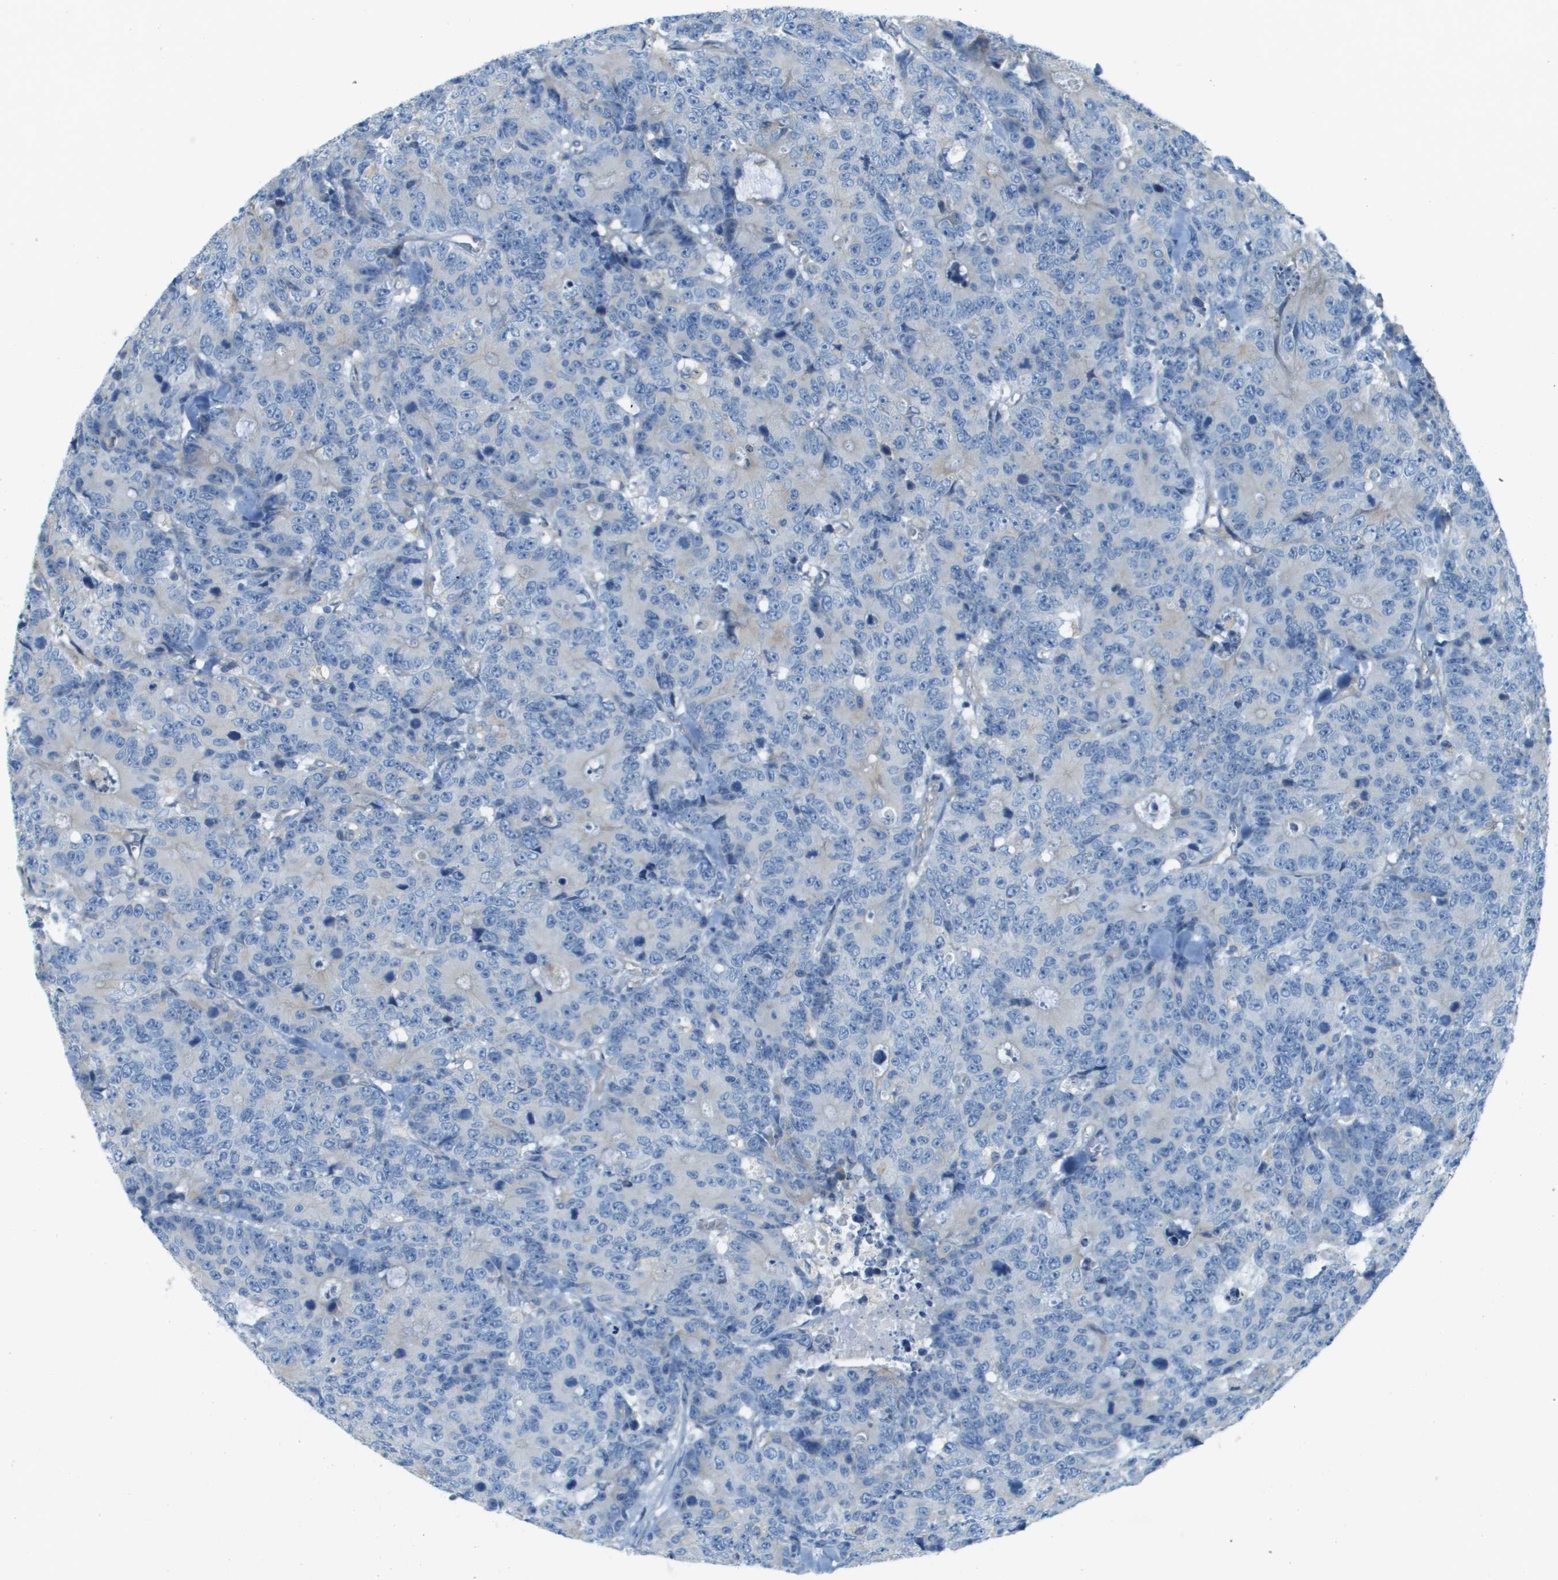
{"staining": {"intensity": "negative", "quantity": "none", "location": "none"}, "tissue": "colorectal cancer", "cell_type": "Tumor cells", "image_type": "cancer", "snomed": [{"axis": "morphology", "description": "Adenocarcinoma, NOS"}, {"axis": "topography", "description": "Colon"}], "caption": "The immunohistochemistry photomicrograph has no significant expression in tumor cells of colorectal adenocarcinoma tissue.", "gene": "DNAJB11", "patient": {"sex": "female", "age": 86}}